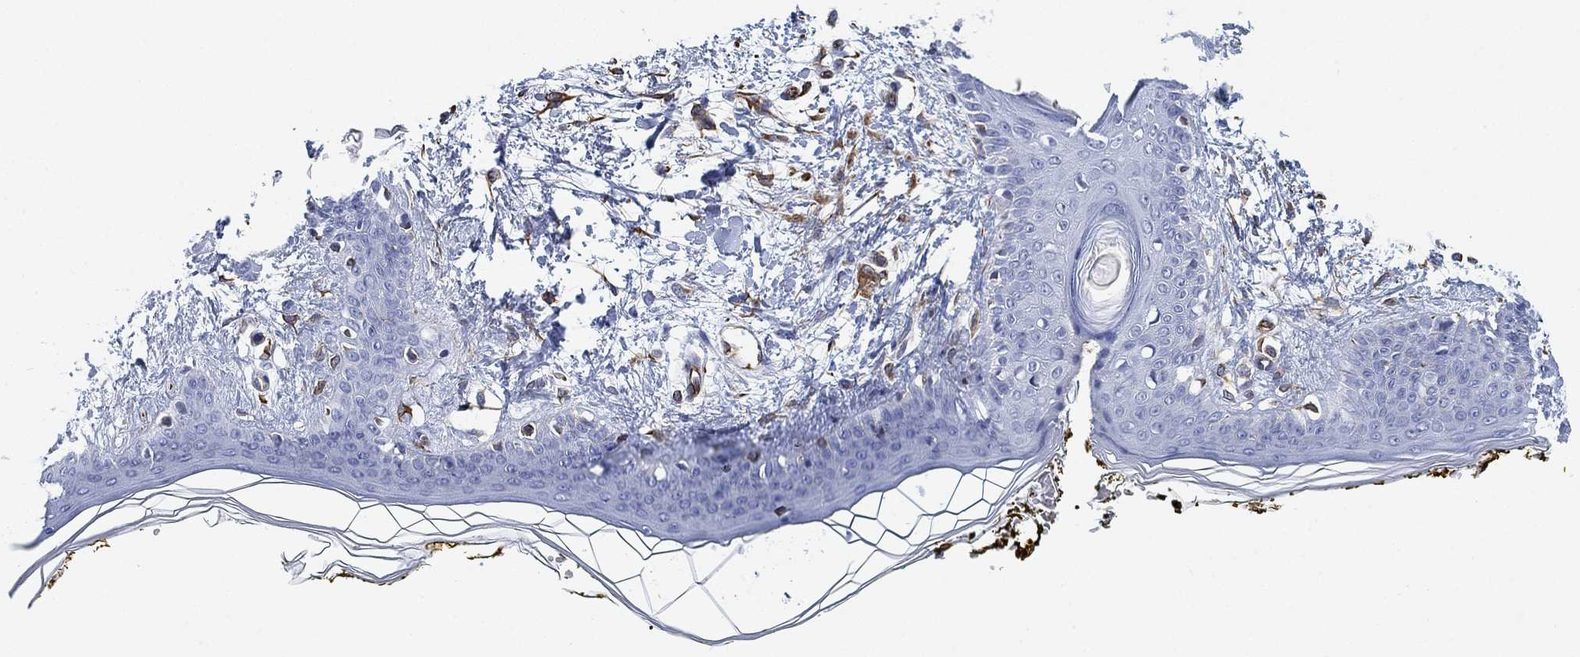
{"staining": {"intensity": "moderate", "quantity": "25%-75%", "location": "cytoplasmic/membranous"}, "tissue": "skin", "cell_type": "Fibroblasts", "image_type": "normal", "snomed": [{"axis": "morphology", "description": "Normal tissue, NOS"}, {"axis": "topography", "description": "Skin"}], "caption": "Immunohistochemistry (IHC) histopathology image of benign human skin stained for a protein (brown), which displays medium levels of moderate cytoplasmic/membranous positivity in about 25%-75% of fibroblasts.", "gene": "PSKH2", "patient": {"sex": "female", "age": 34}}